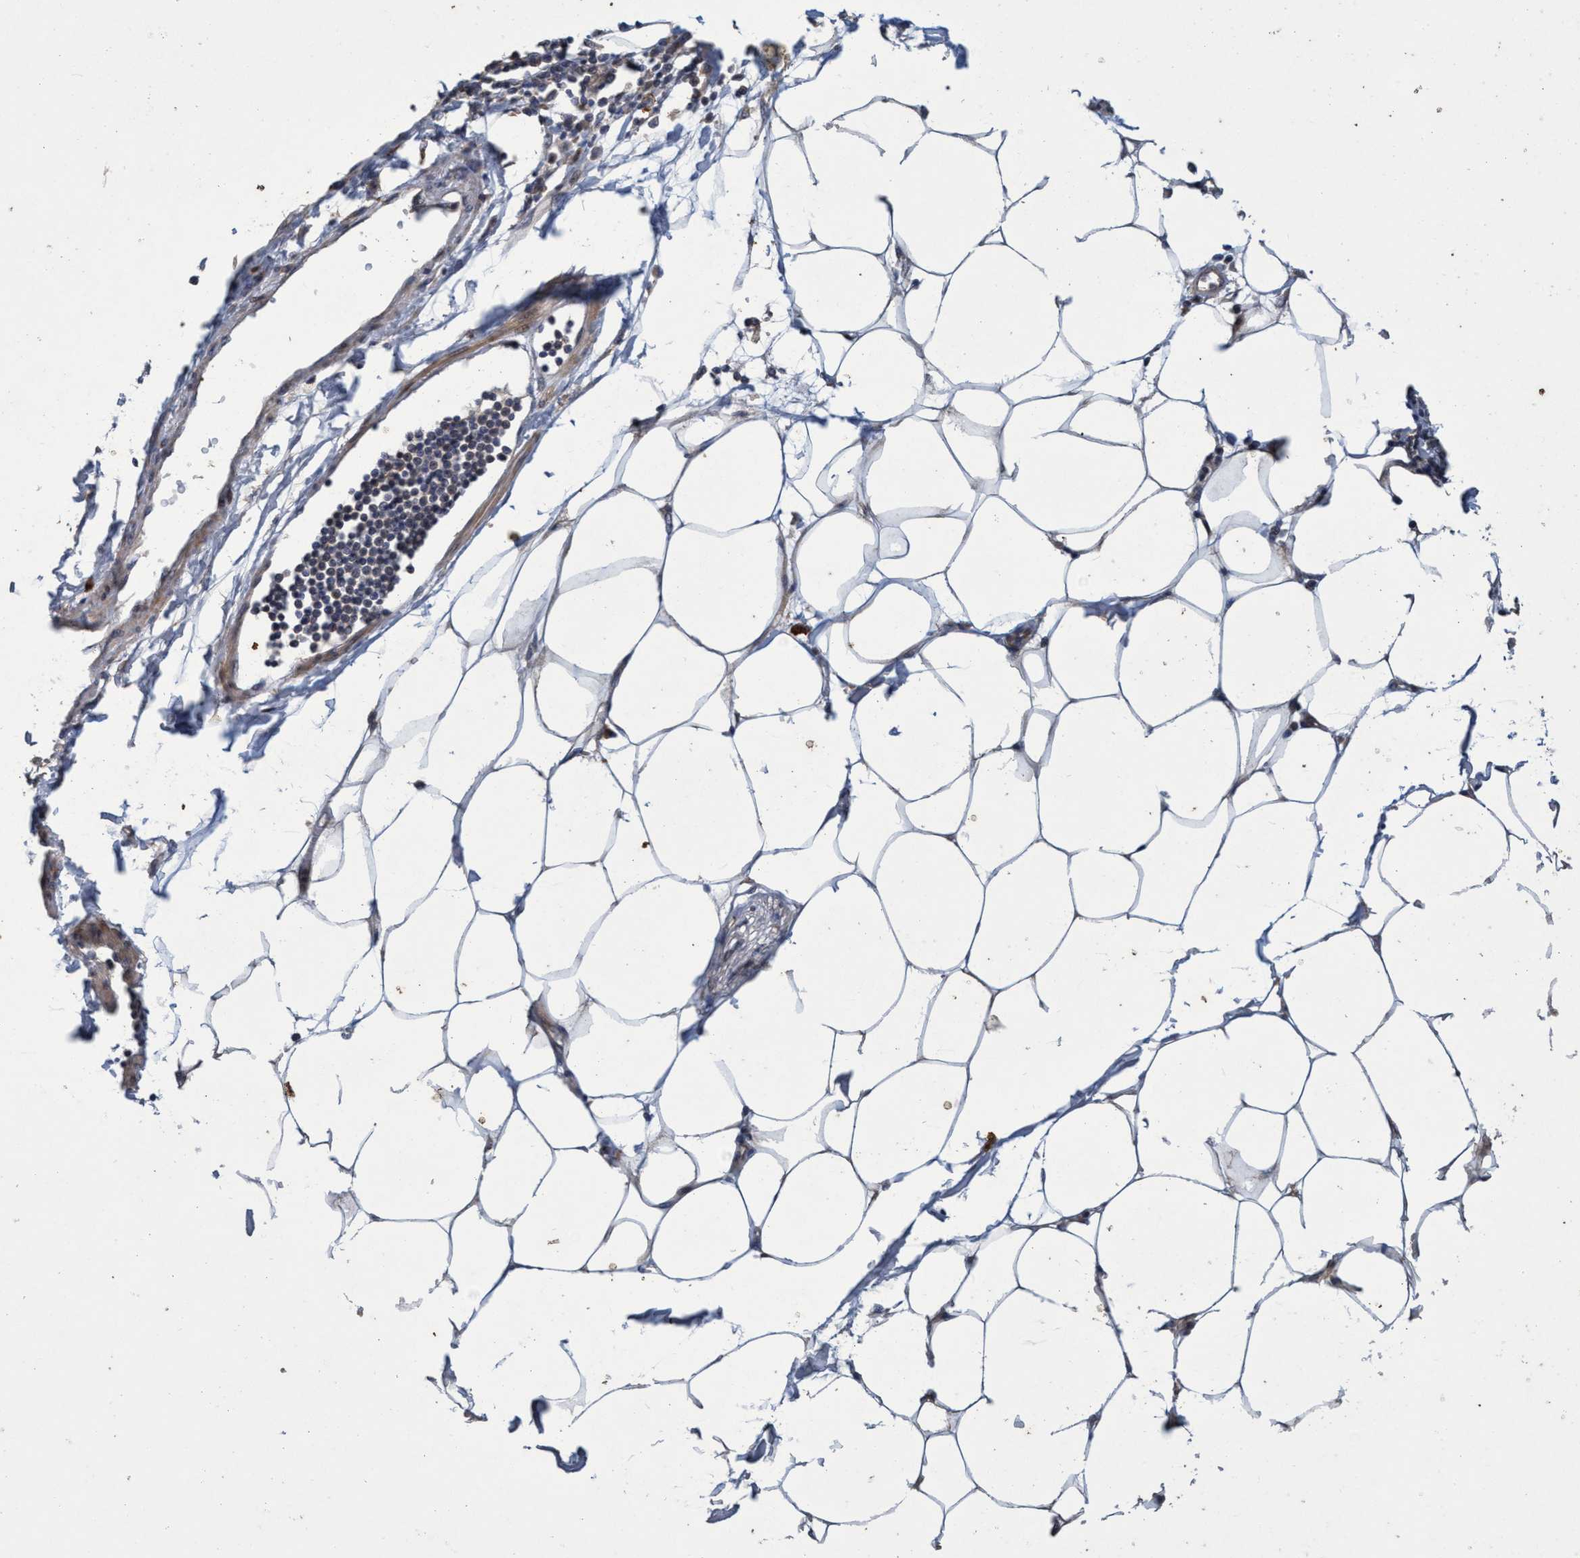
{"staining": {"intensity": "weak", "quantity": "<25%", "location": "cytoplasmic/membranous"}, "tissue": "adipose tissue", "cell_type": "Adipocytes", "image_type": "normal", "snomed": [{"axis": "morphology", "description": "Normal tissue, NOS"}, {"axis": "morphology", "description": "Adenocarcinoma, NOS"}, {"axis": "topography", "description": "Colon"}, {"axis": "topography", "description": "Peripheral nerve tissue"}], "caption": "Adipose tissue was stained to show a protein in brown. There is no significant expression in adipocytes. (DAB (3,3'-diaminobenzidine) immunohistochemistry, high magnification).", "gene": "ZNF677", "patient": {"sex": "male", "age": 14}}